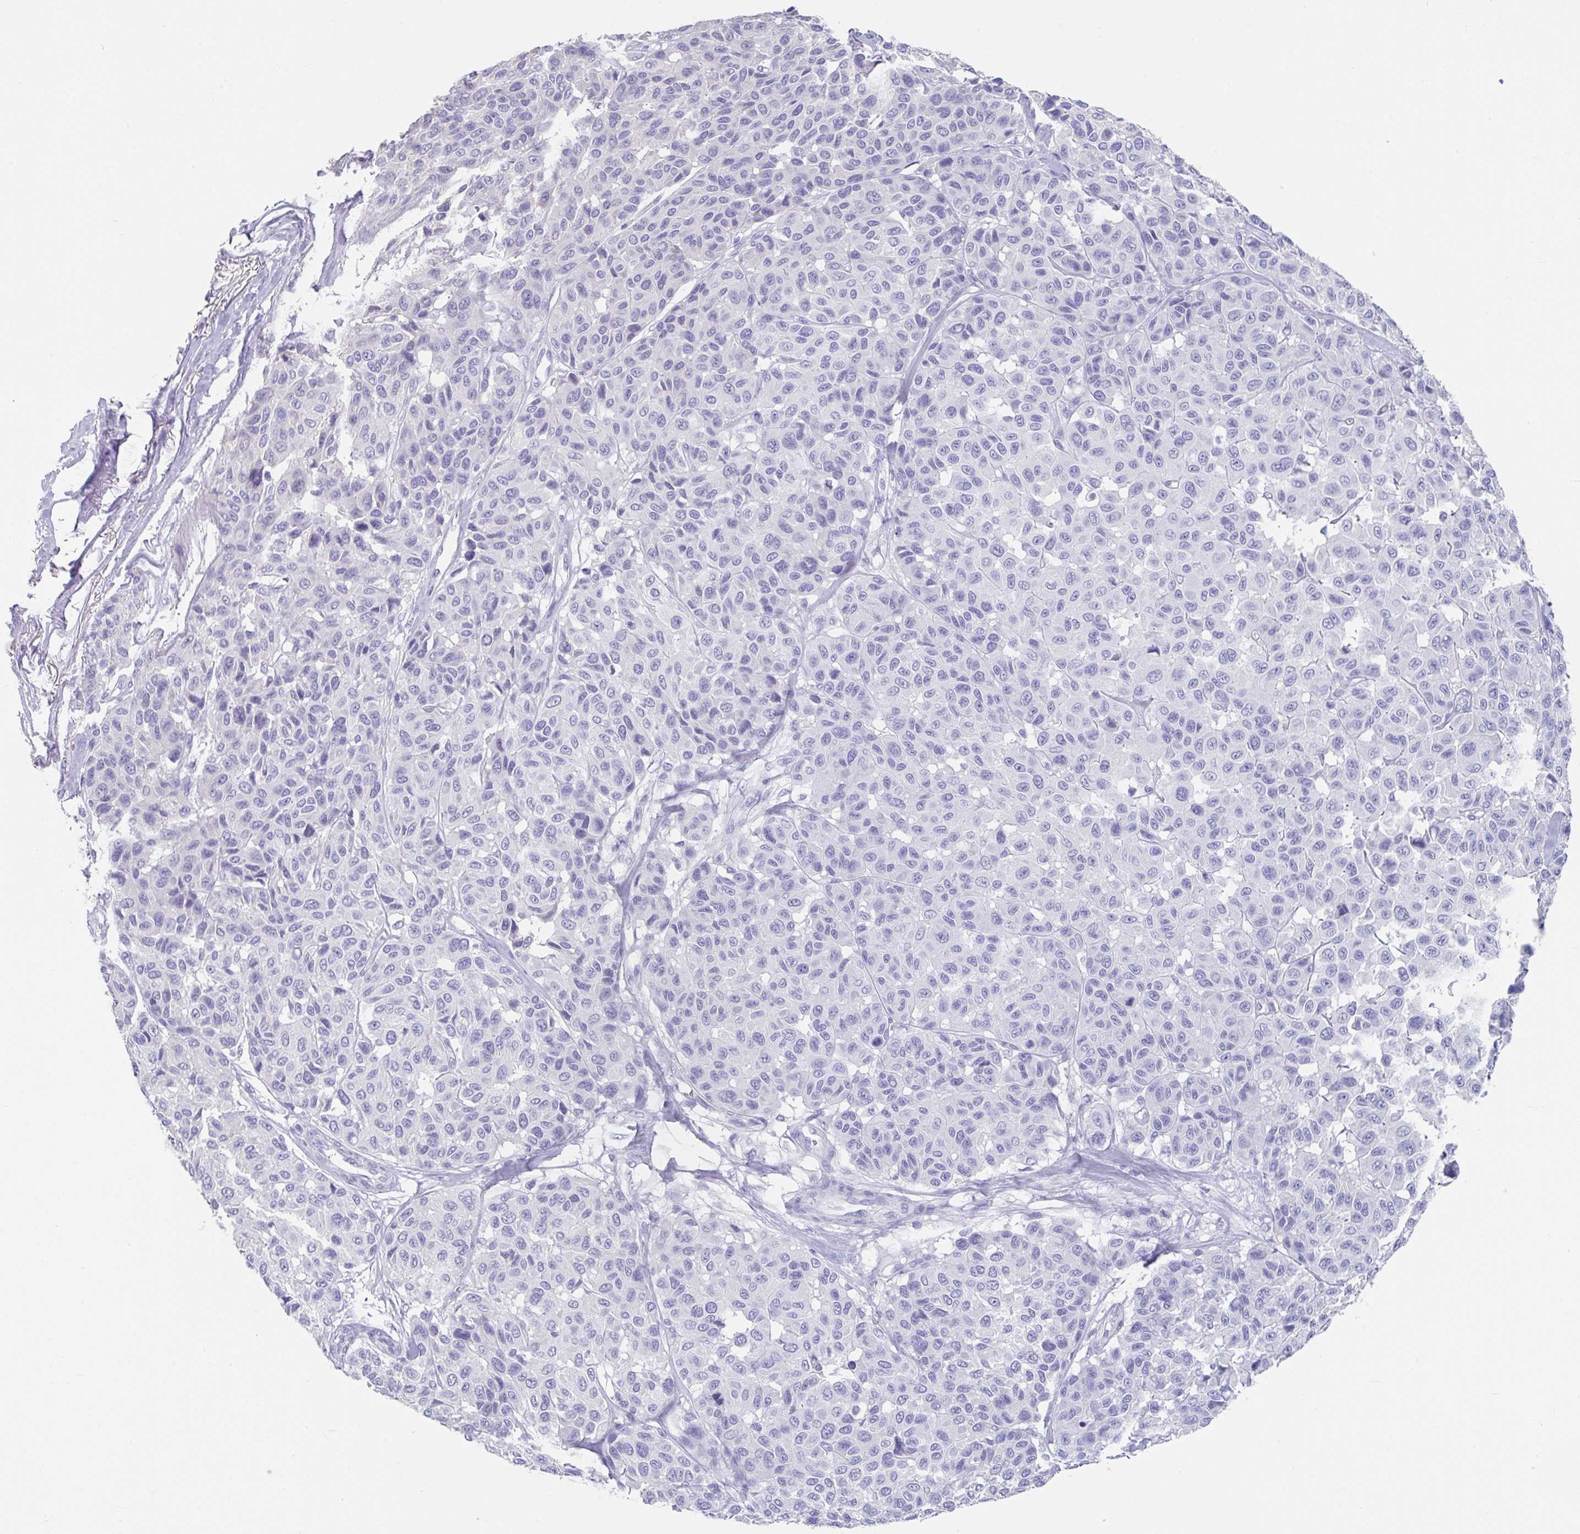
{"staining": {"intensity": "negative", "quantity": "none", "location": "none"}, "tissue": "melanoma", "cell_type": "Tumor cells", "image_type": "cancer", "snomed": [{"axis": "morphology", "description": "Malignant melanoma, NOS"}, {"axis": "topography", "description": "Skin"}], "caption": "Immunohistochemistry (IHC) photomicrograph of malignant melanoma stained for a protein (brown), which displays no expression in tumor cells.", "gene": "SLC44A4", "patient": {"sex": "female", "age": 66}}